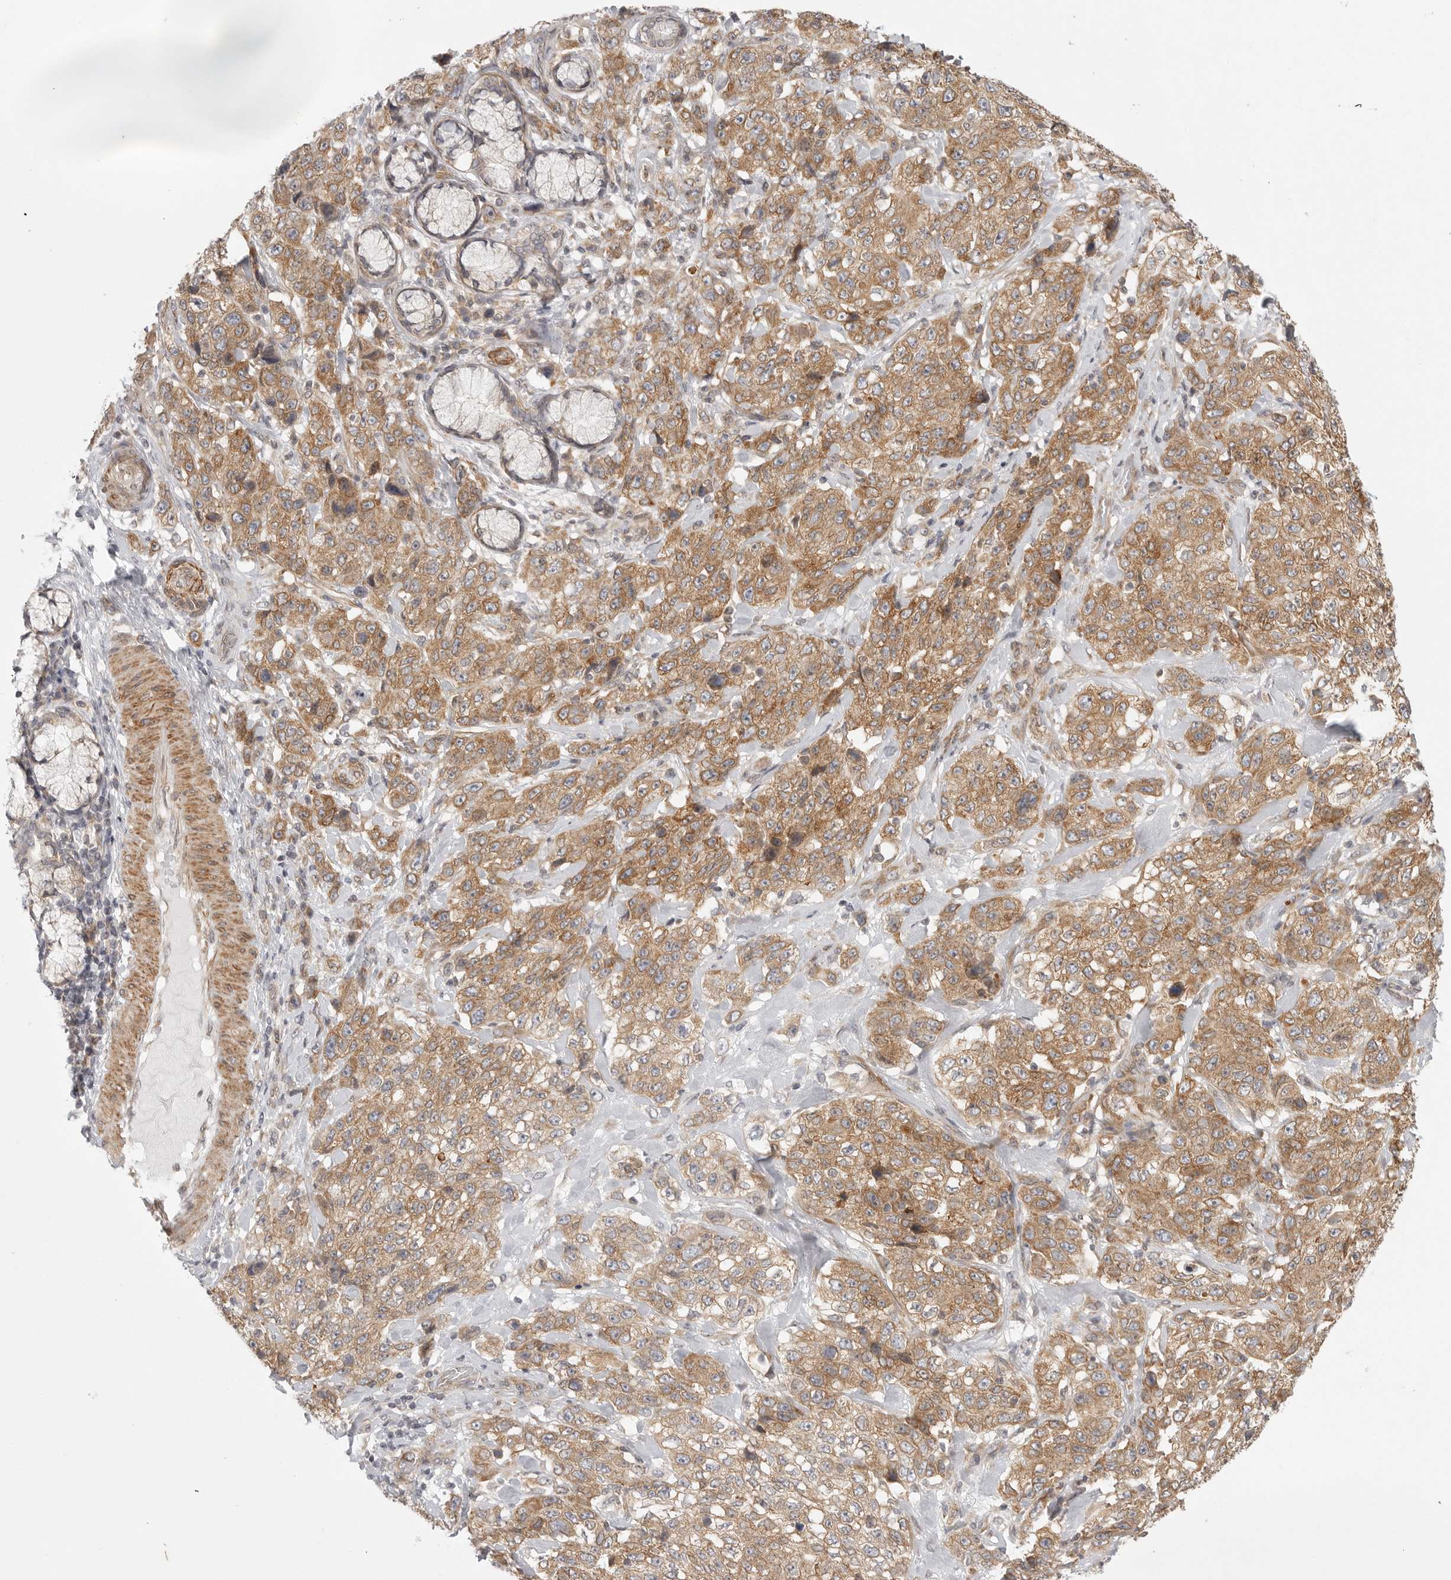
{"staining": {"intensity": "moderate", "quantity": ">75%", "location": "cytoplasmic/membranous"}, "tissue": "stomach cancer", "cell_type": "Tumor cells", "image_type": "cancer", "snomed": [{"axis": "morphology", "description": "Adenocarcinoma, NOS"}, {"axis": "topography", "description": "Stomach"}], "caption": "Protein expression analysis of human adenocarcinoma (stomach) reveals moderate cytoplasmic/membranous positivity in about >75% of tumor cells.", "gene": "CERS2", "patient": {"sex": "male", "age": 48}}